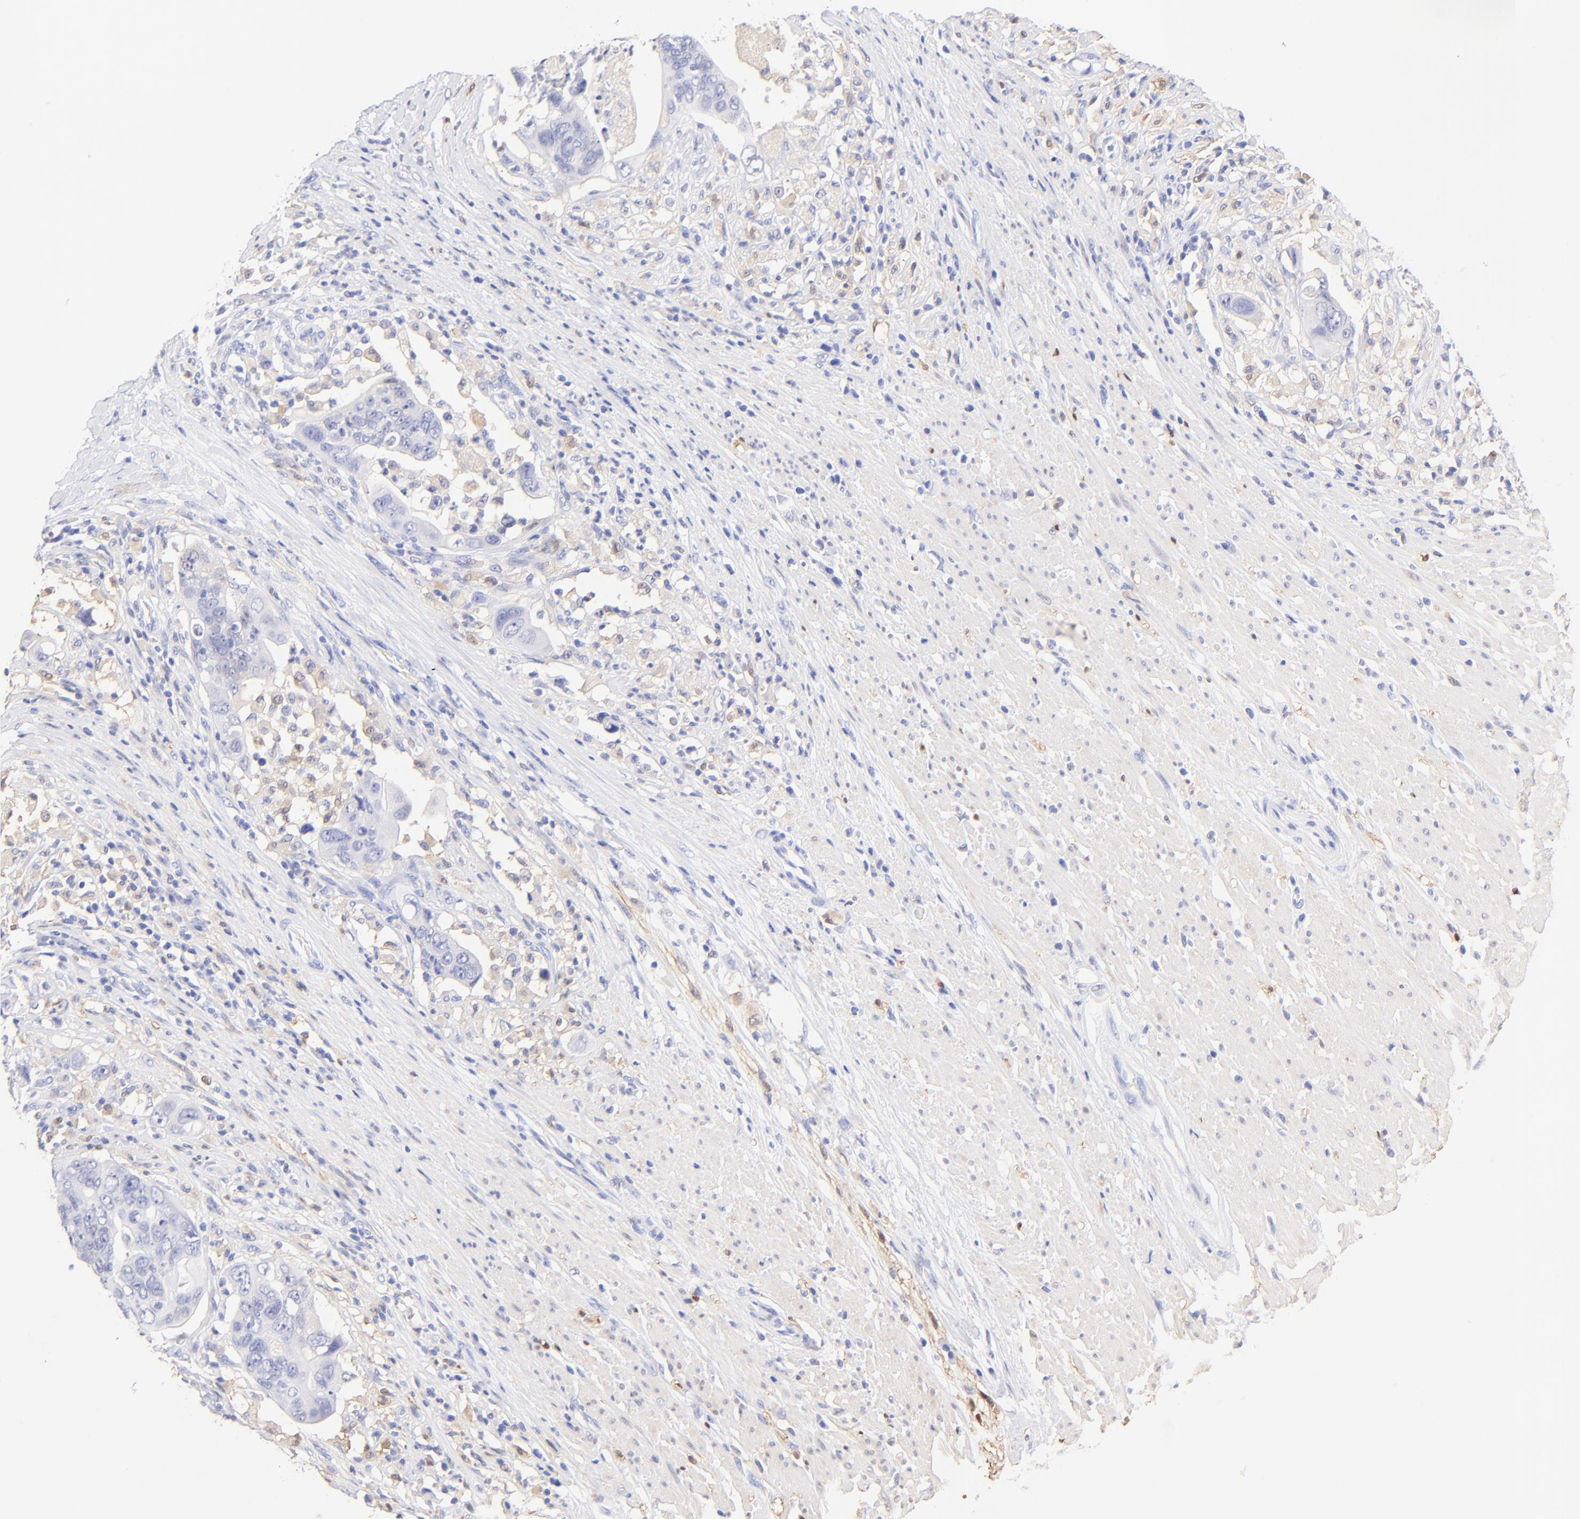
{"staining": {"intensity": "negative", "quantity": "none", "location": "none"}, "tissue": "colorectal cancer", "cell_type": "Tumor cells", "image_type": "cancer", "snomed": [{"axis": "morphology", "description": "Adenocarcinoma, NOS"}, {"axis": "topography", "description": "Rectum"}], "caption": "Colorectal adenocarcinoma was stained to show a protein in brown. There is no significant expression in tumor cells.", "gene": "ALDH1A1", "patient": {"sex": "male", "age": 53}}